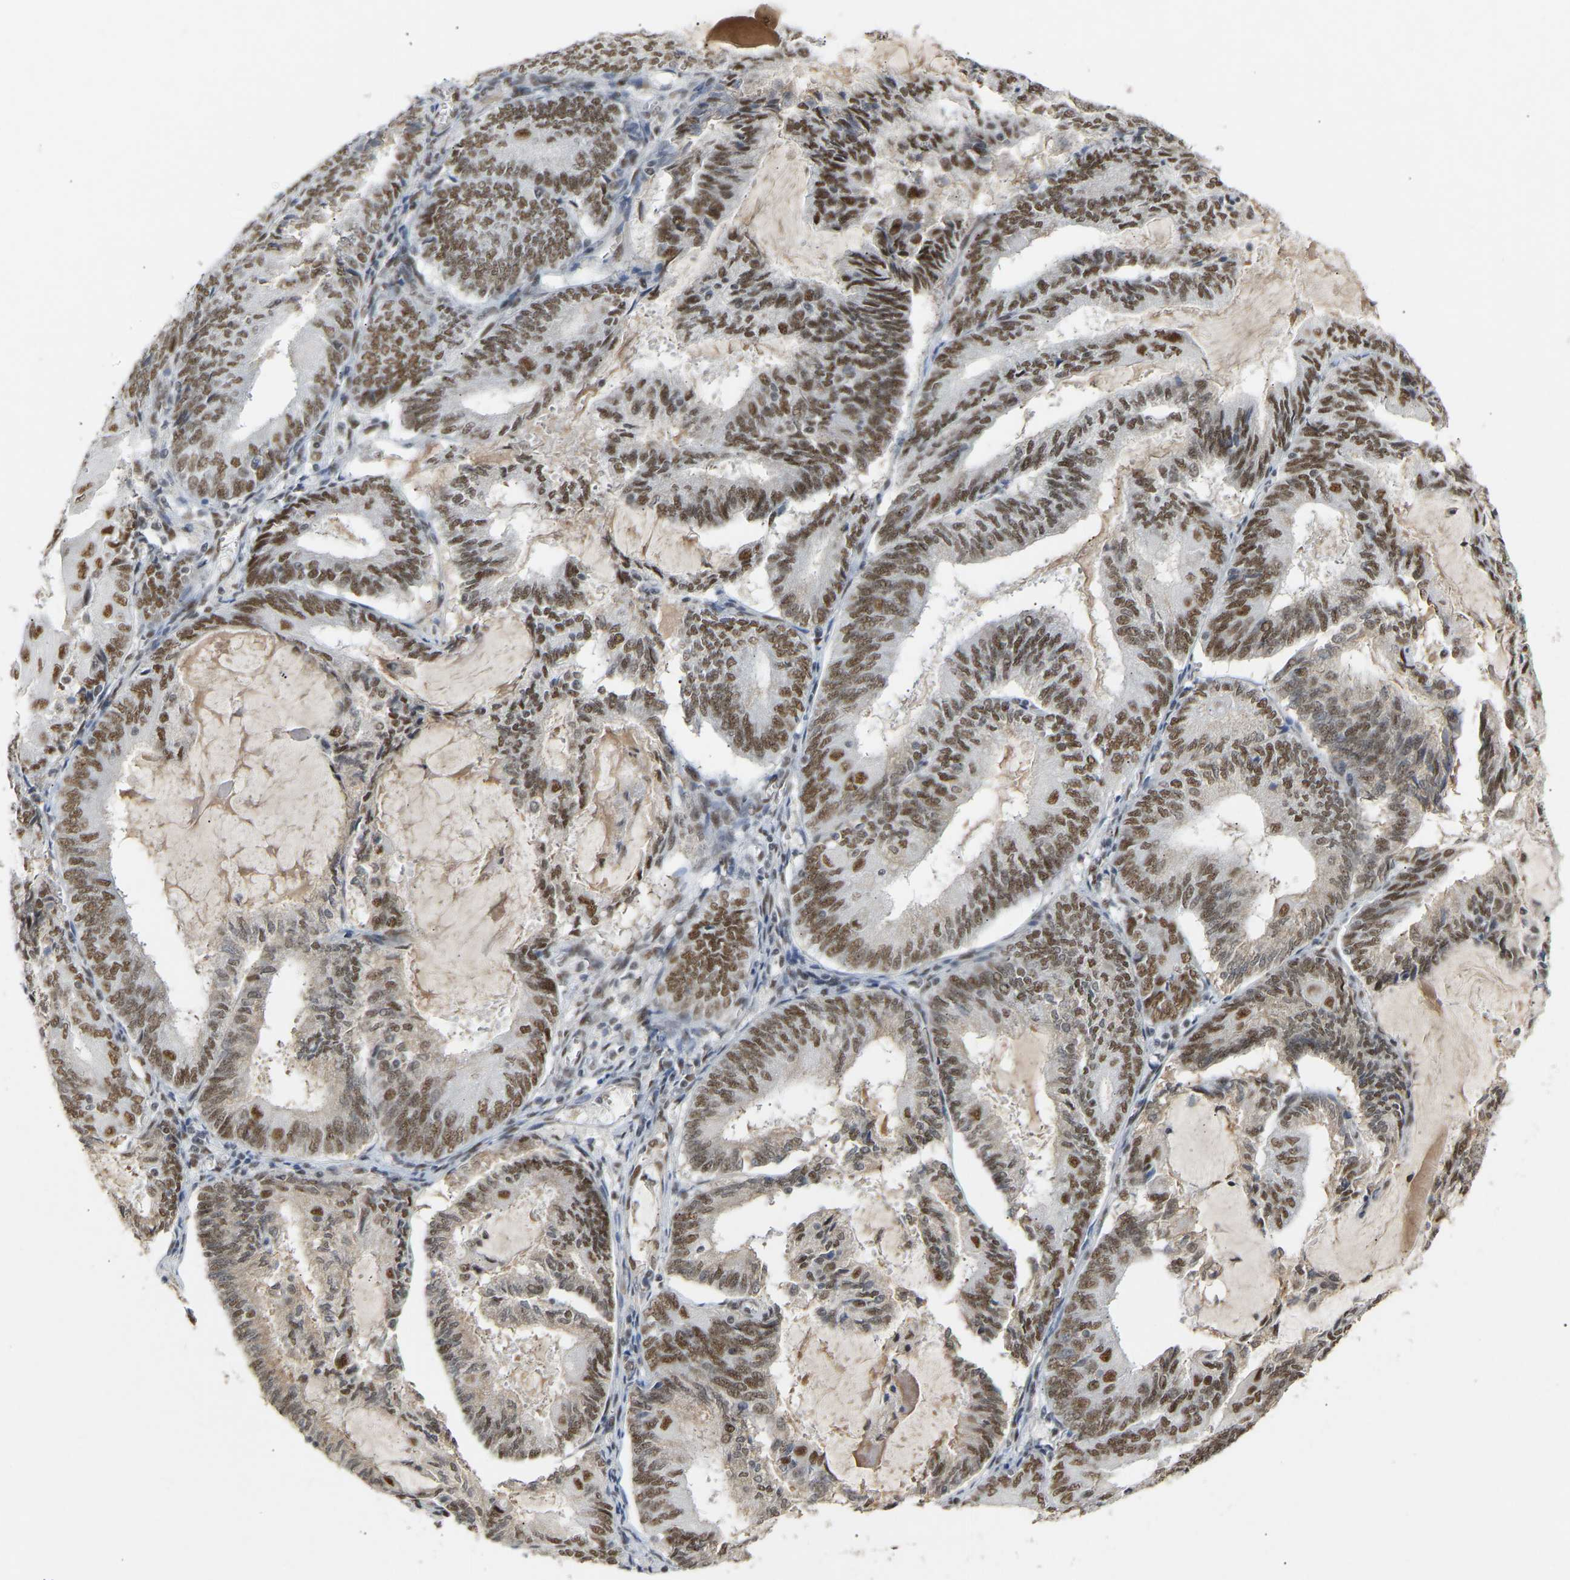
{"staining": {"intensity": "moderate", "quantity": ">75%", "location": "nuclear"}, "tissue": "endometrial cancer", "cell_type": "Tumor cells", "image_type": "cancer", "snomed": [{"axis": "morphology", "description": "Adenocarcinoma, NOS"}, {"axis": "topography", "description": "Endometrium"}], "caption": "Protein staining of endometrial cancer tissue reveals moderate nuclear positivity in approximately >75% of tumor cells.", "gene": "NELFB", "patient": {"sex": "female", "age": 81}}